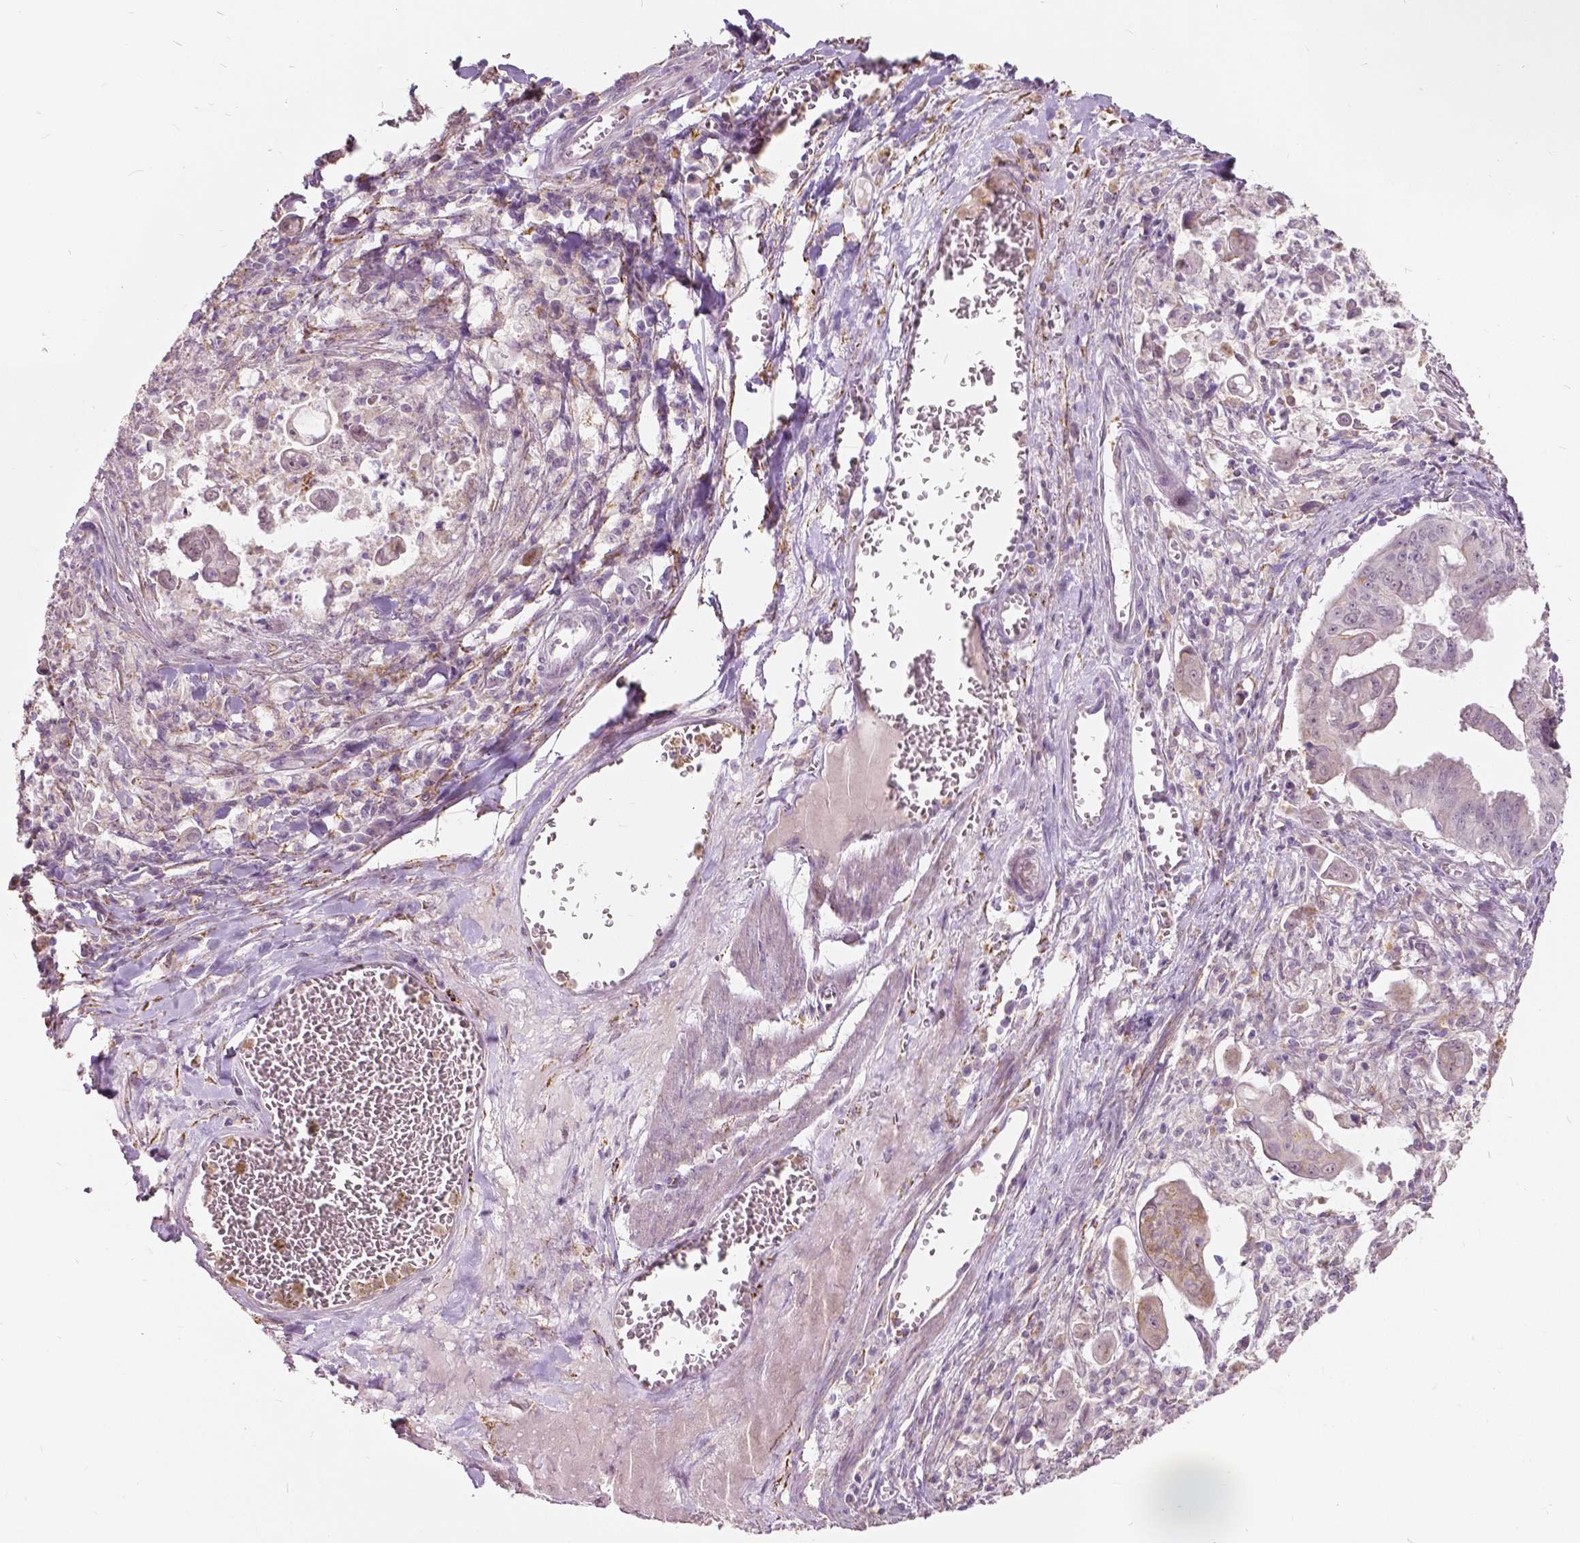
{"staining": {"intensity": "negative", "quantity": "none", "location": "none"}, "tissue": "stomach cancer", "cell_type": "Tumor cells", "image_type": "cancer", "snomed": [{"axis": "morphology", "description": "Adenocarcinoma, NOS"}, {"axis": "topography", "description": "Stomach, upper"}], "caption": "Tumor cells show no significant protein expression in stomach cancer.", "gene": "DLX6", "patient": {"sex": "male", "age": 80}}